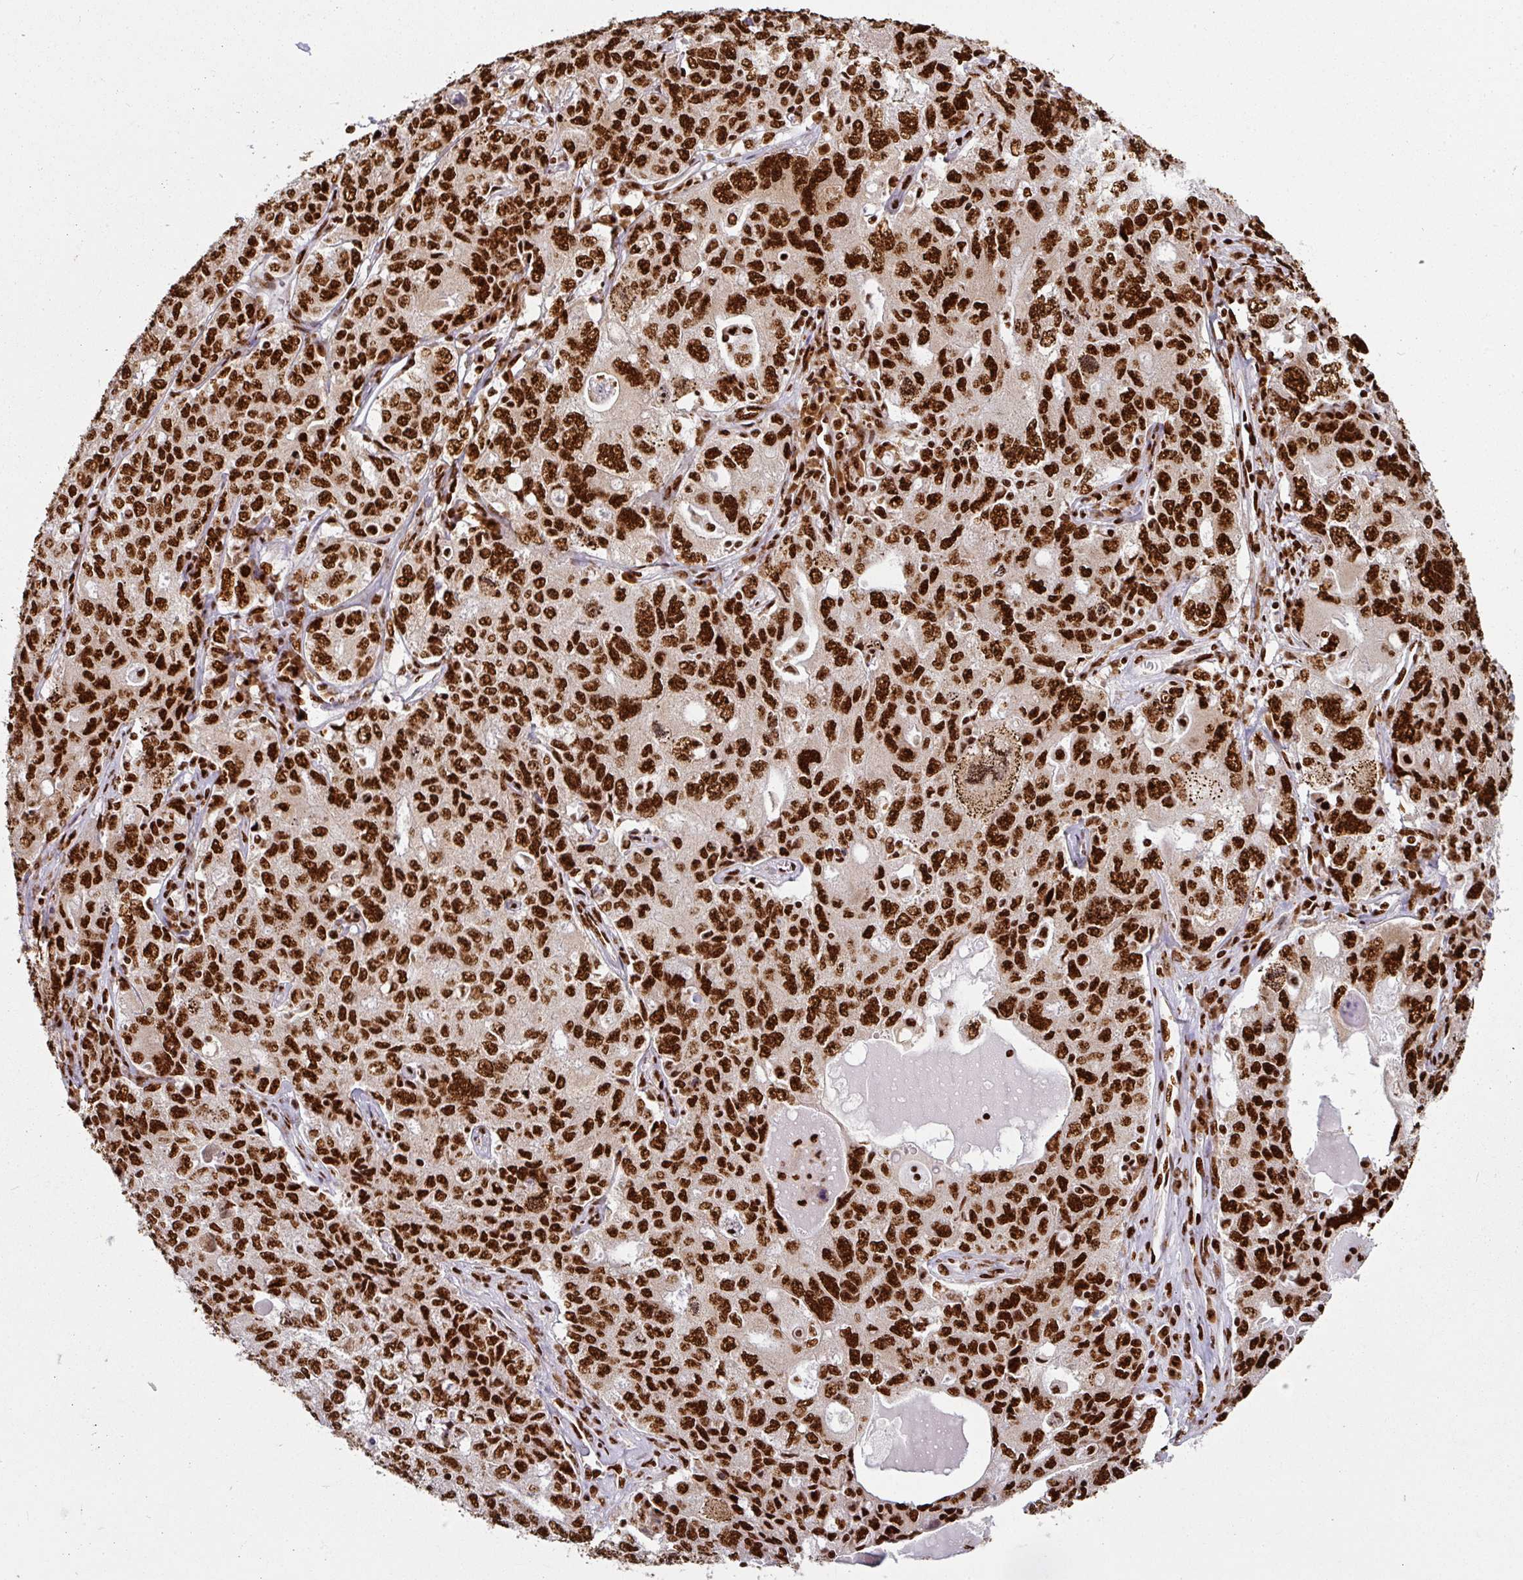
{"staining": {"intensity": "strong", "quantity": ">75%", "location": "nuclear"}, "tissue": "ovarian cancer", "cell_type": "Tumor cells", "image_type": "cancer", "snomed": [{"axis": "morphology", "description": "Carcinoma, endometroid"}, {"axis": "topography", "description": "Ovary"}], "caption": "A high-resolution histopathology image shows immunohistochemistry (IHC) staining of ovarian endometroid carcinoma, which shows strong nuclear expression in about >75% of tumor cells.", "gene": "SIK3", "patient": {"sex": "female", "age": 62}}